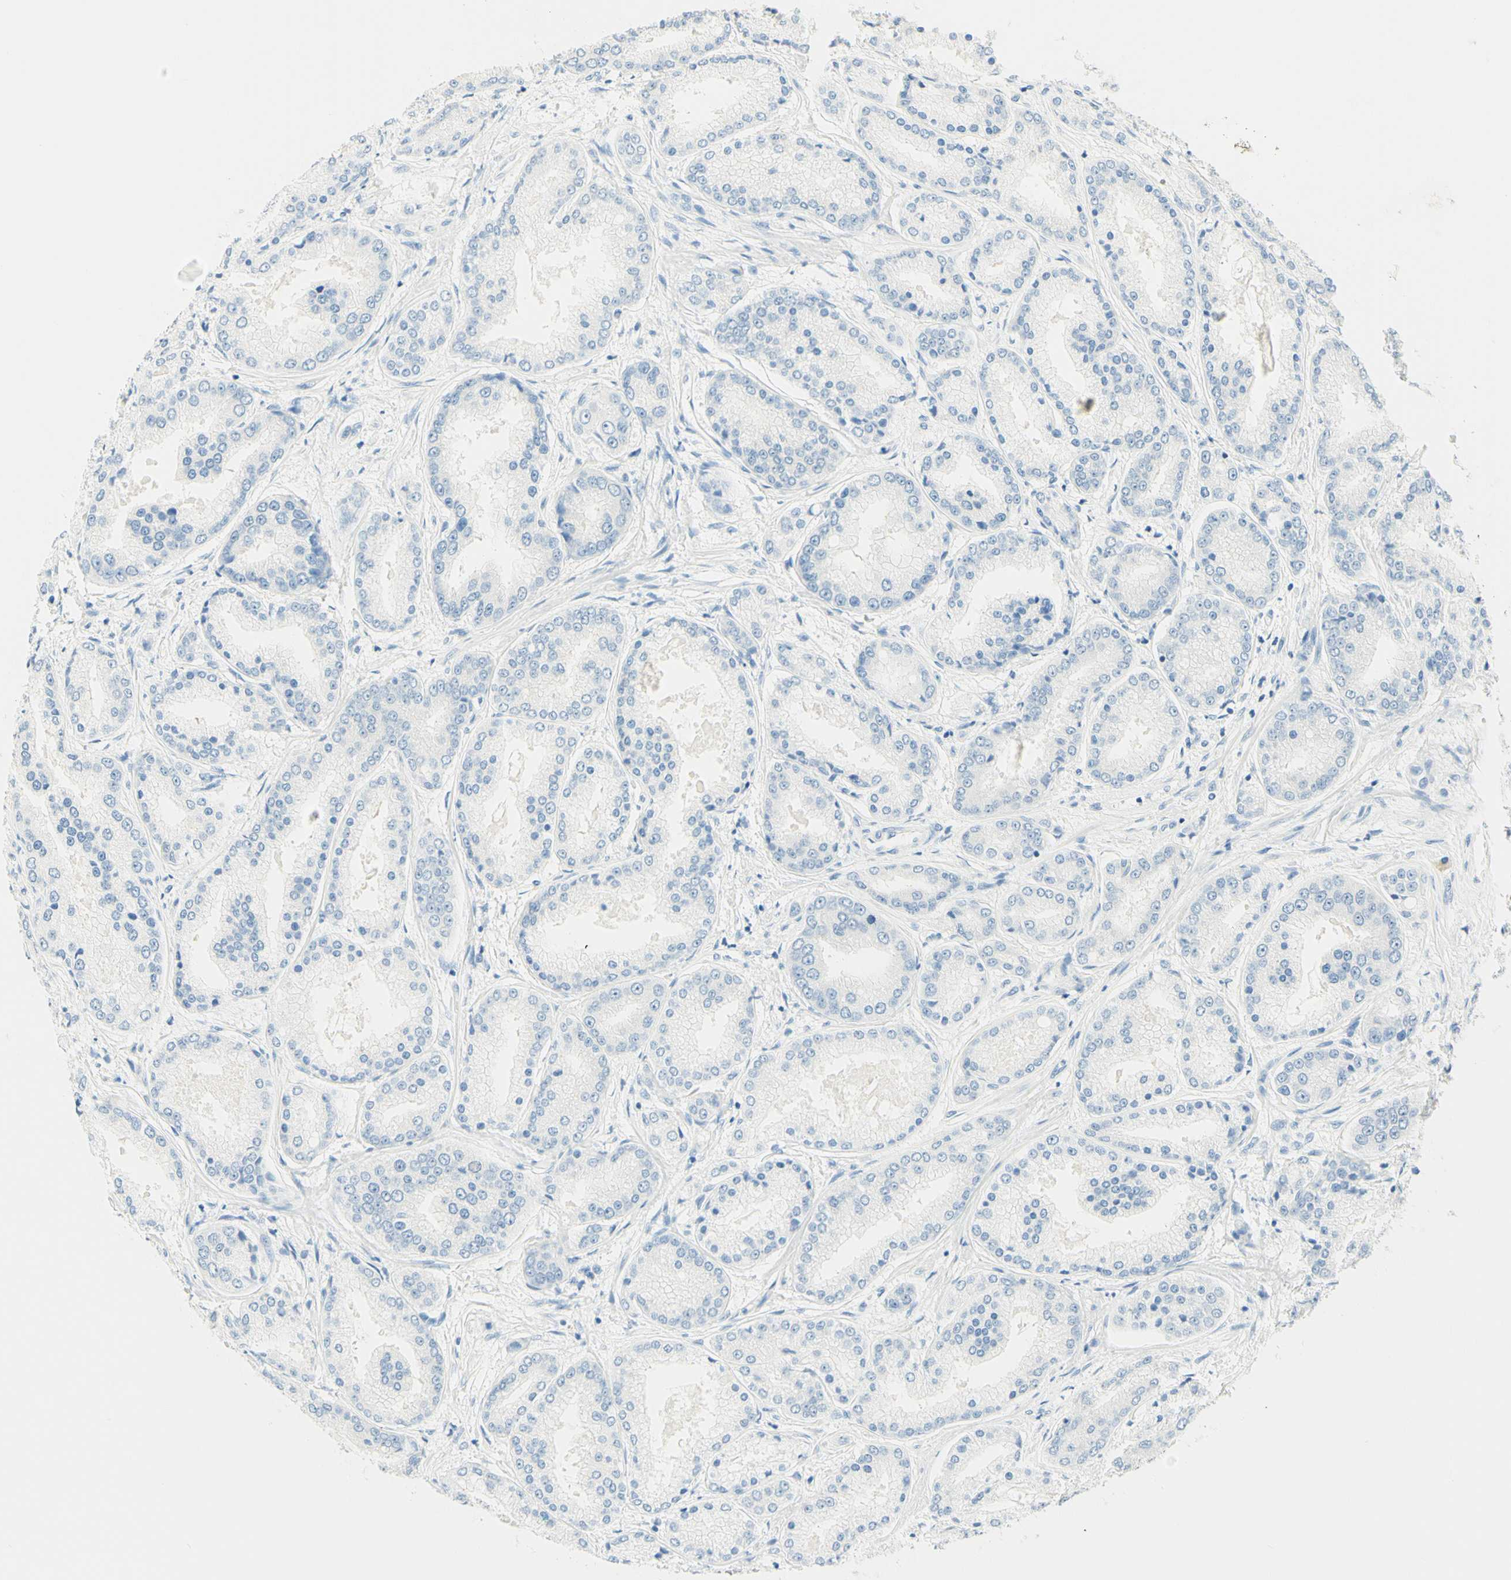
{"staining": {"intensity": "negative", "quantity": "none", "location": "none"}, "tissue": "prostate cancer", "cell_type": "Tumor cells", "image_type": "cancer", "snomed": [{"axis": "morphology", "description": "Adenocarcinoma, High grade"}, {"axis": "topography", "description": "Prostate"}], "caption": "Tumor cells show no significant positivity in high-grade adenocarcinoma (prostate).", "gene": "TMEM132D", "patient": {"sex": "male", "age": 59}}